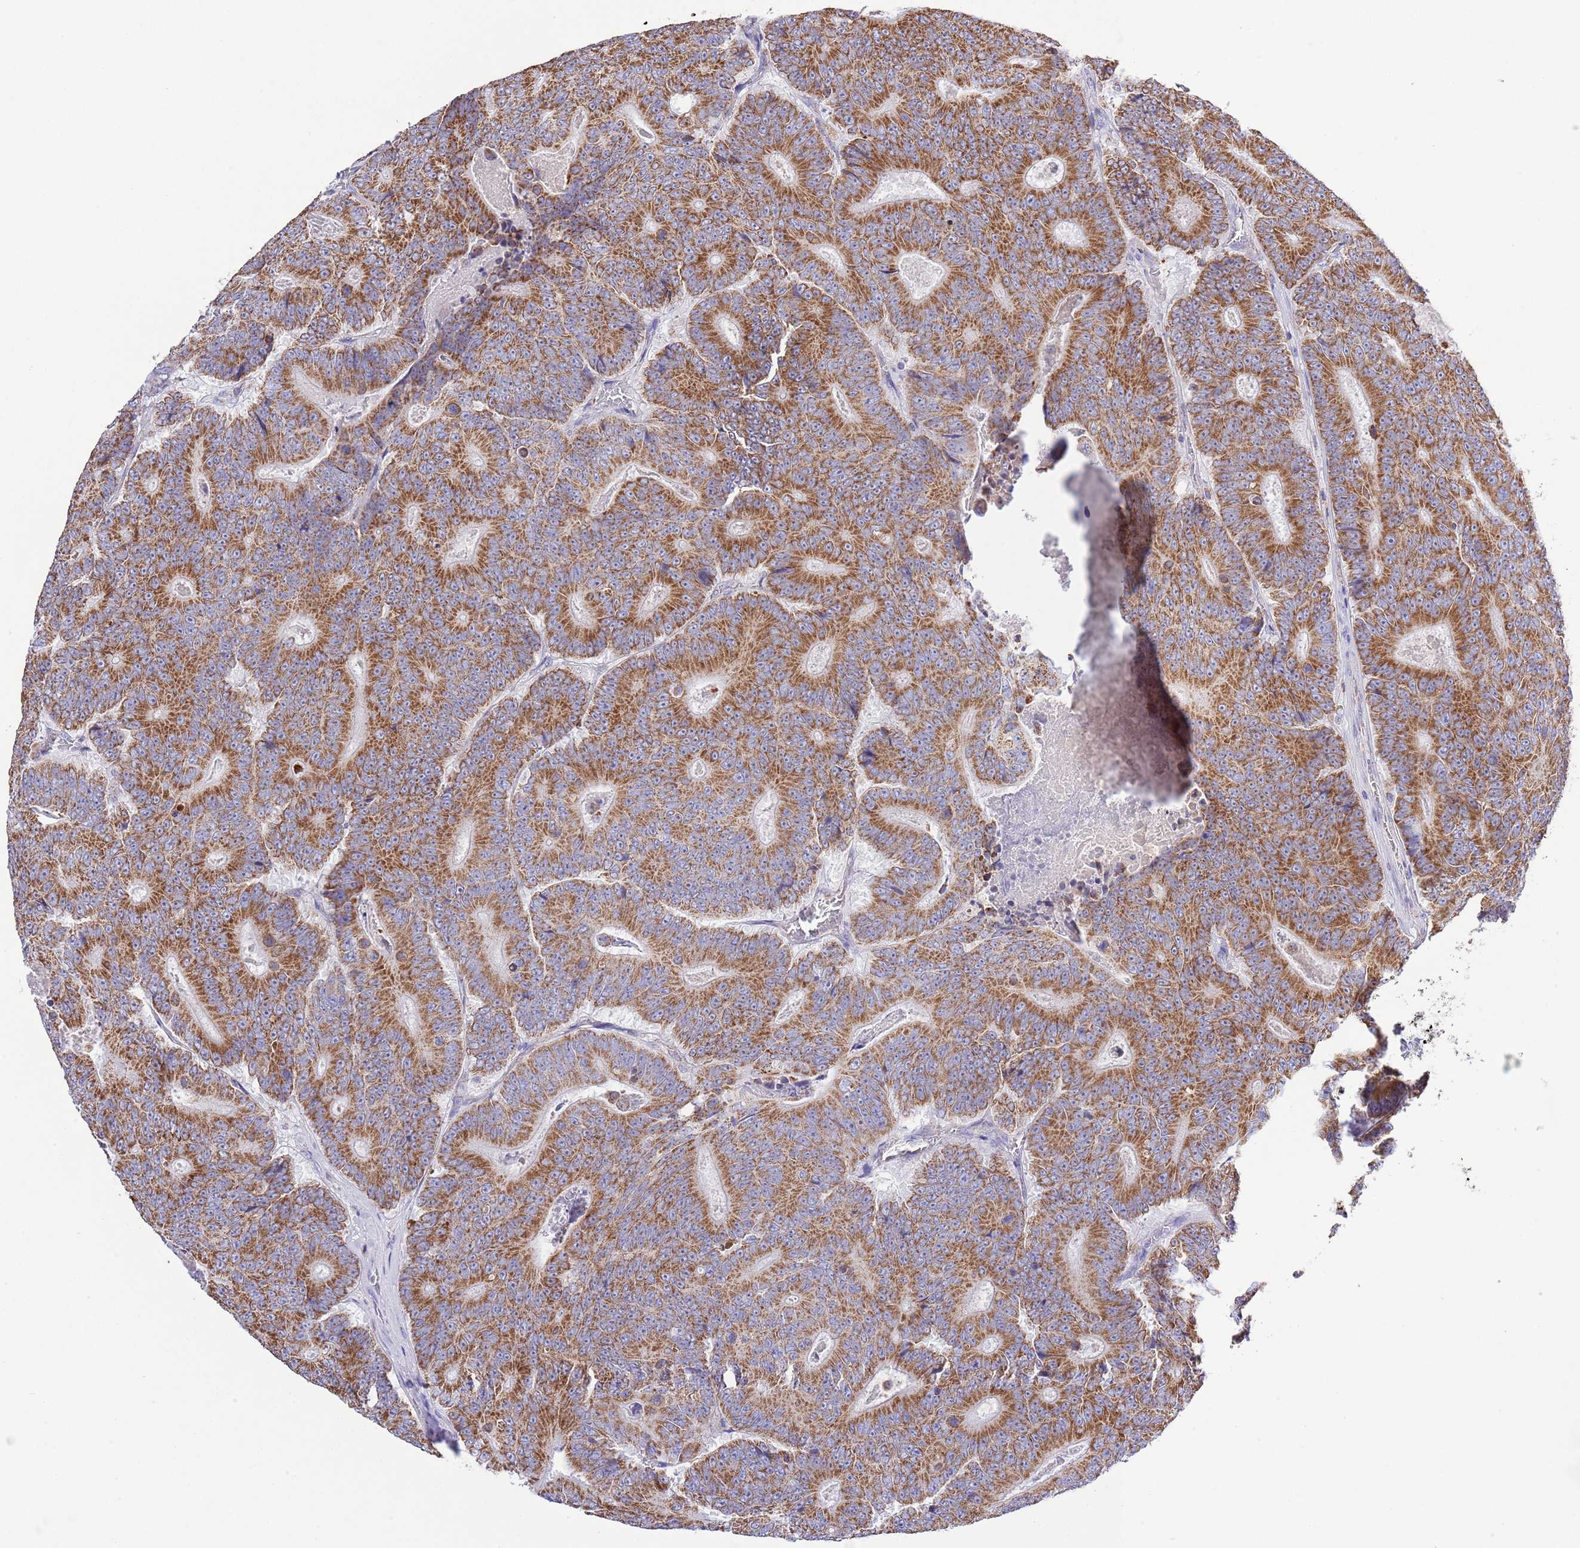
{"staining": {"intensity": "strong", "quantity": ">75%", "location": "cytoplasmic/membranous"}, "tissue": "colorectal cancer", "cell_type": "Tumor cells", "image_type": "cancer", "snomed": [{"axis": "morphology", "description": "Adenocarcinoma, NOS"}, {"axis": "topography", "description": "Colon"}], "caption": "Colorectal cancer stained for a protein shows strong cytoplasmic/membranous positivity in tumor cells.", "gene": "TEKTIP1", "patient": {"sex": "male", "age": 83}}